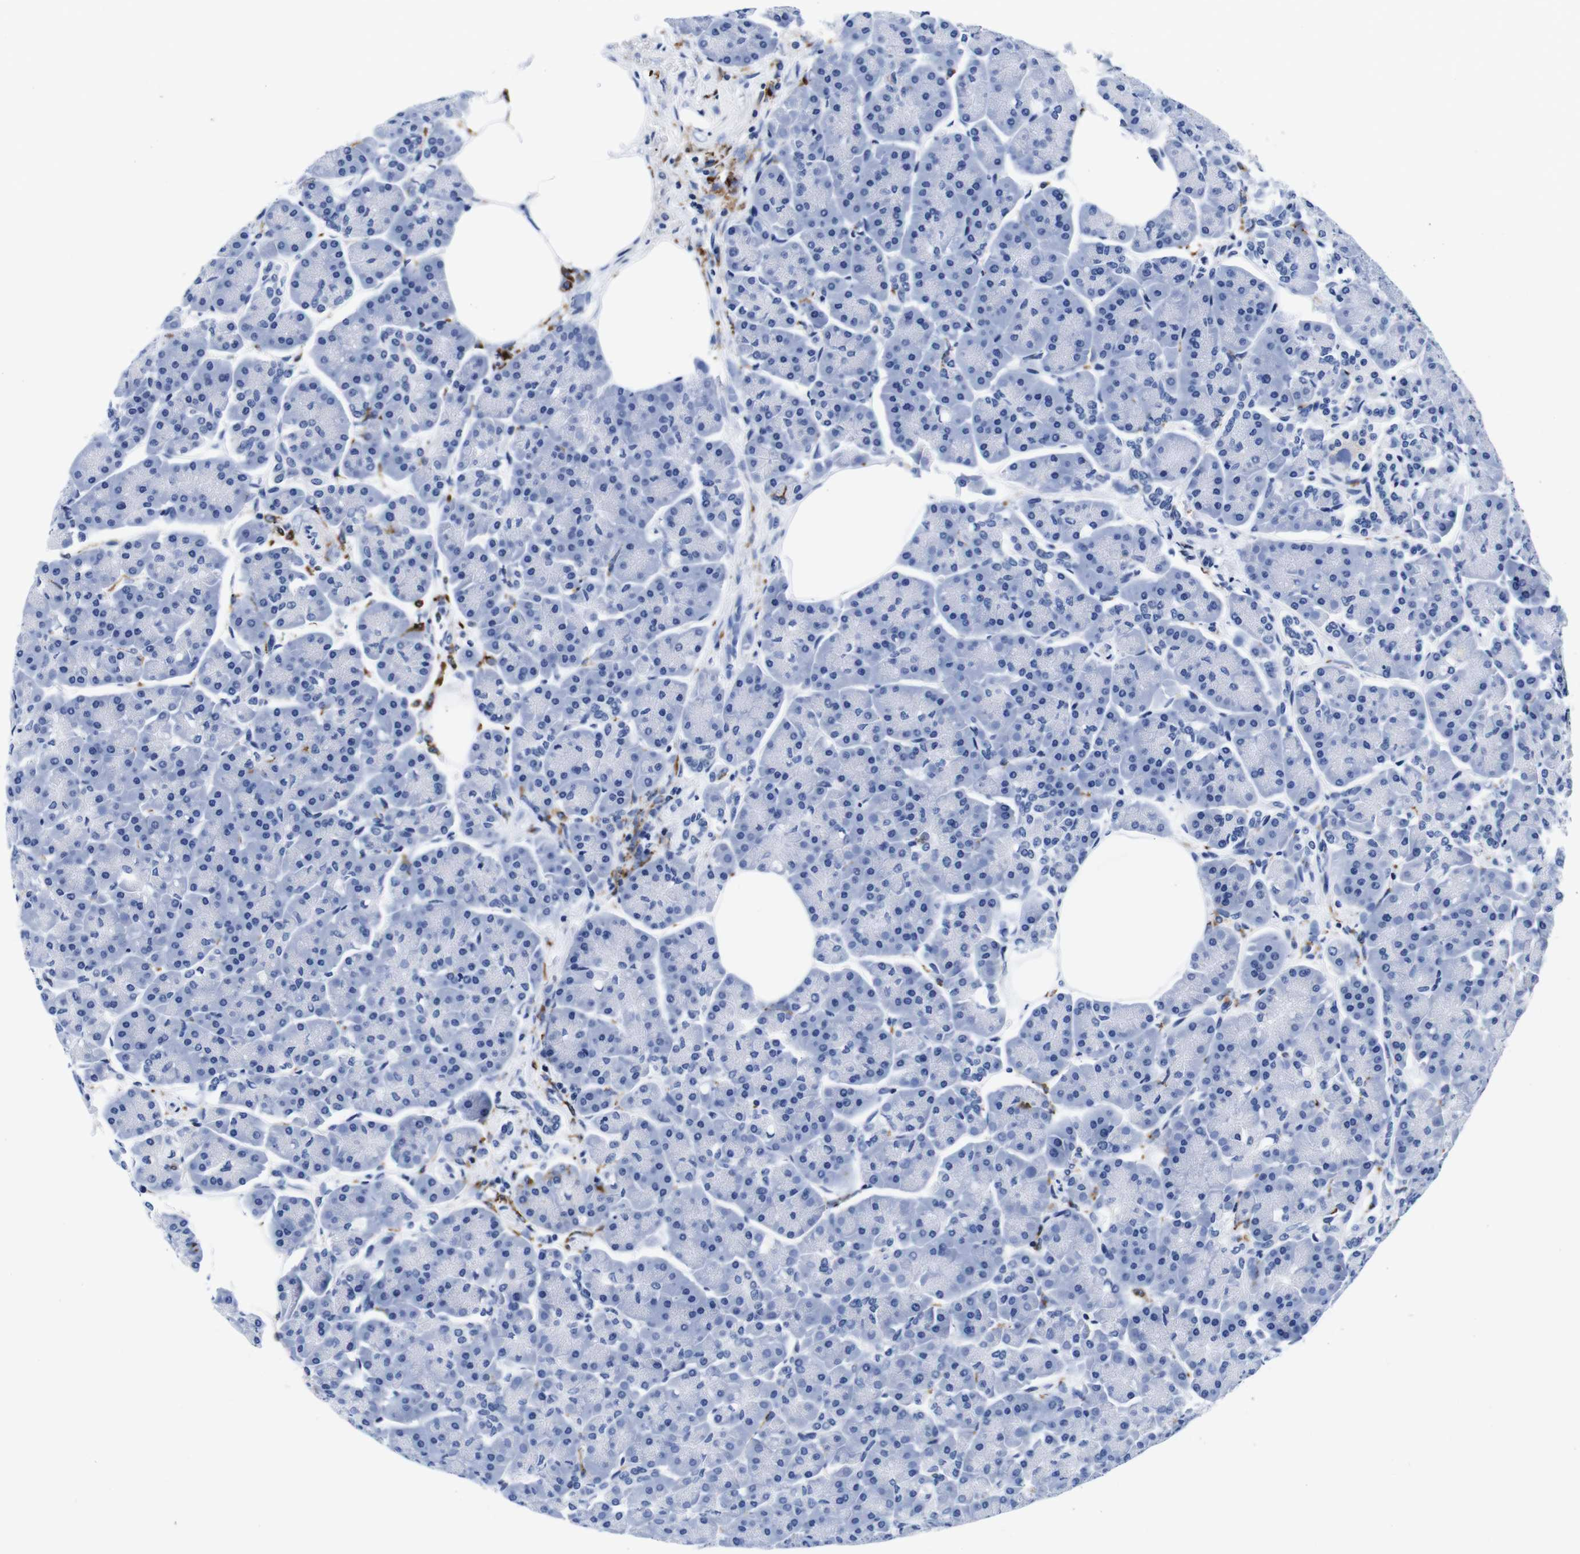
{"staining": {"intensity": "negative", "quantity": "none", "location": "none"}, "tissue": "pancreas", "cell_type": "Exocrine glandular cells", "image_type": "normal", "snomed": [{"axis": "morphology", "description": "Normal tissue, NOS"}, {"axis": "topography", "description": "Pancreas"}], "caption": "The IHC image has no significant staining in exocrine glandular cells of pancreas.", "gene": "ENSG00000248993", "patient": {"sex": "female", "age": 70}}